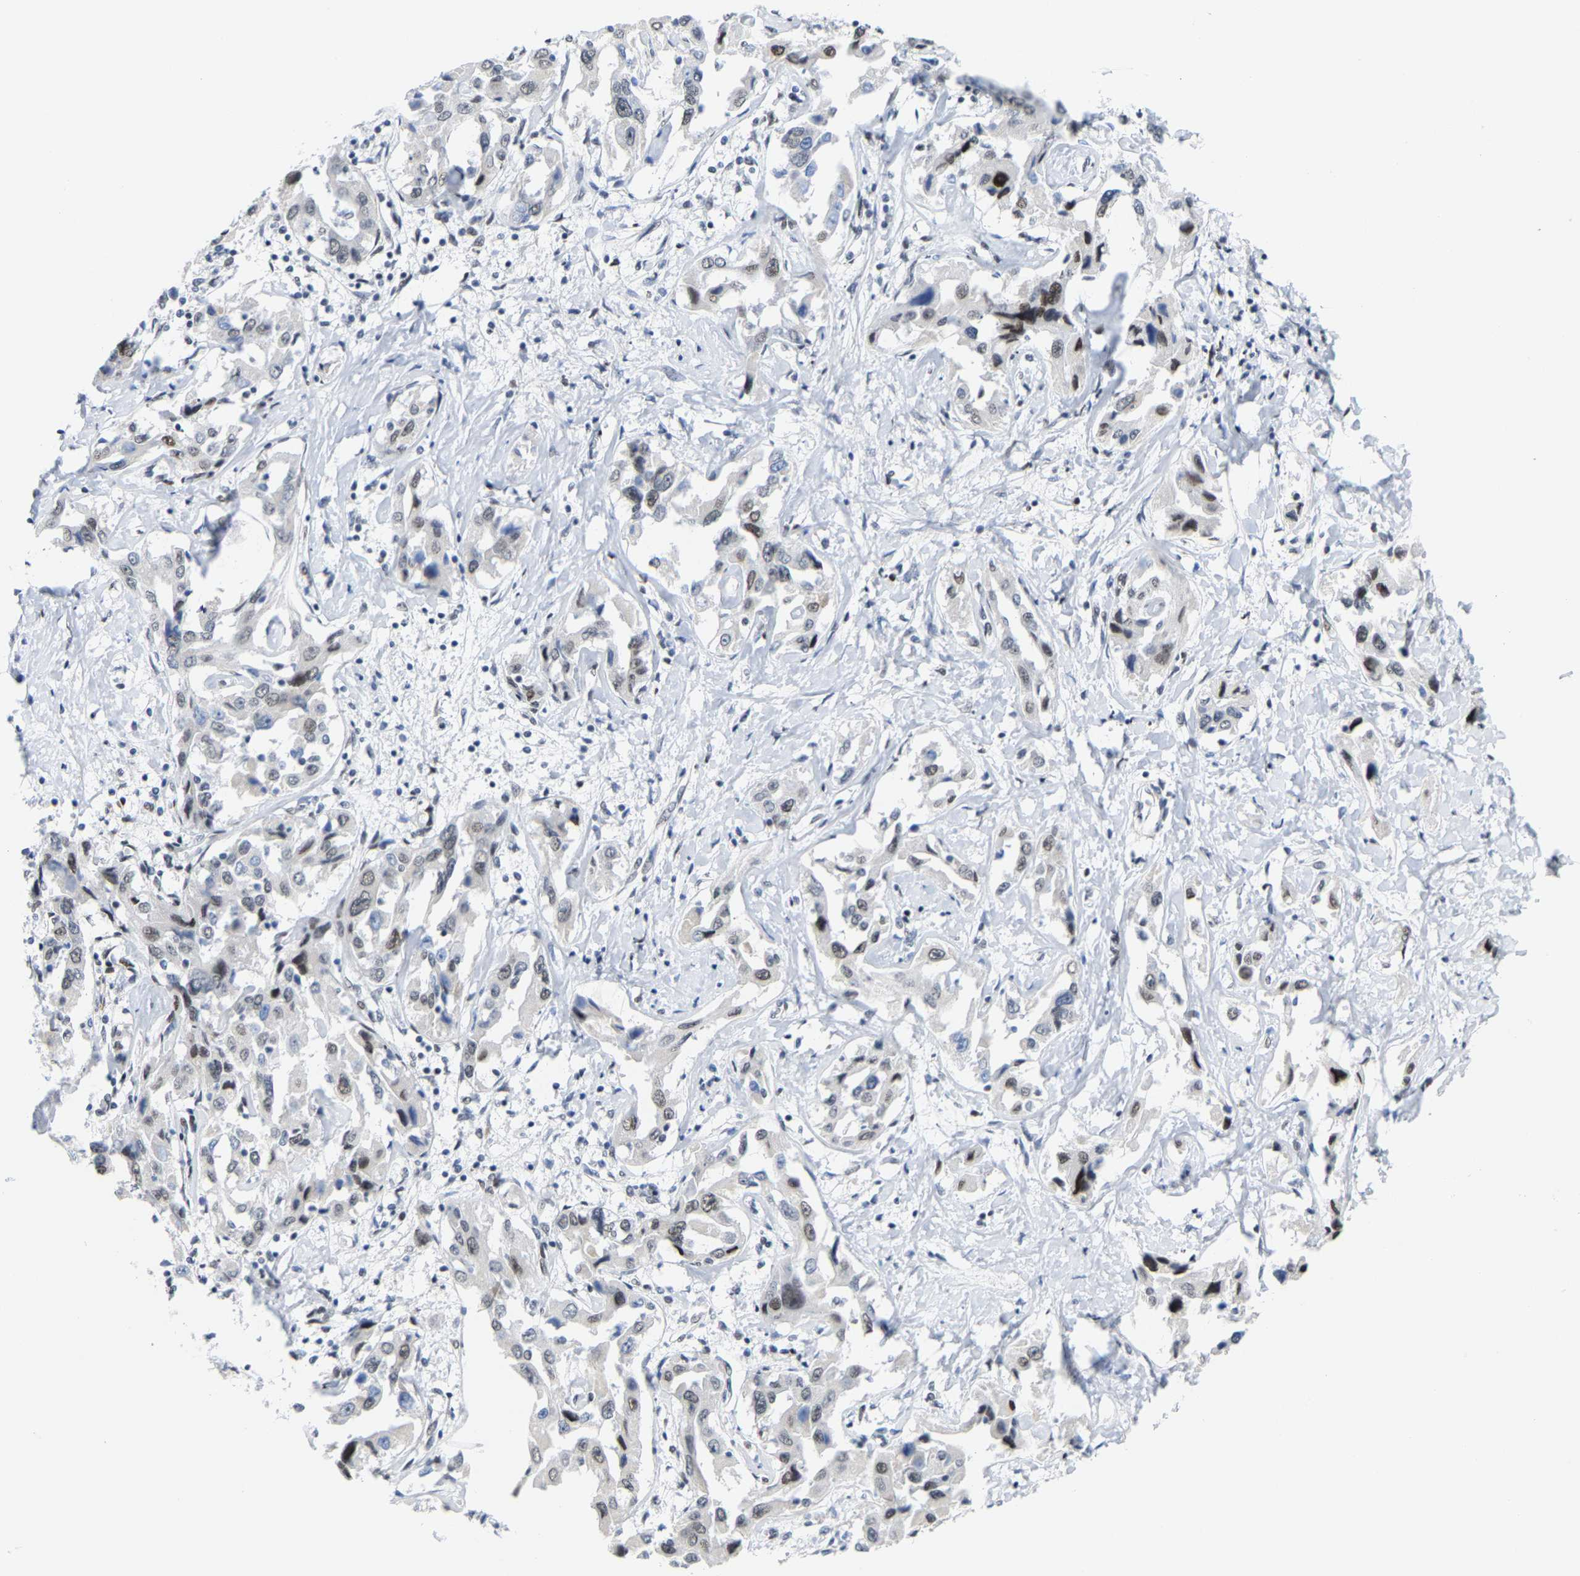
{"staining": {"intensity": "weak", "quantity": "<25%", "location": "nuclear"}, "tissue": "liver cancer", "cell_type": "Tumor cells", "image_type": "cancer", "snomed": [{"axis": "morphology", "description": "Cholangiocarcinoma"}, {"axis": "topography", "description": "Liver"}], "caption": "An image of human liver cancer is negative for staining in tumor cells.", "gene": "FAM180A", "patient": {"sex": "male", "age": 59}}